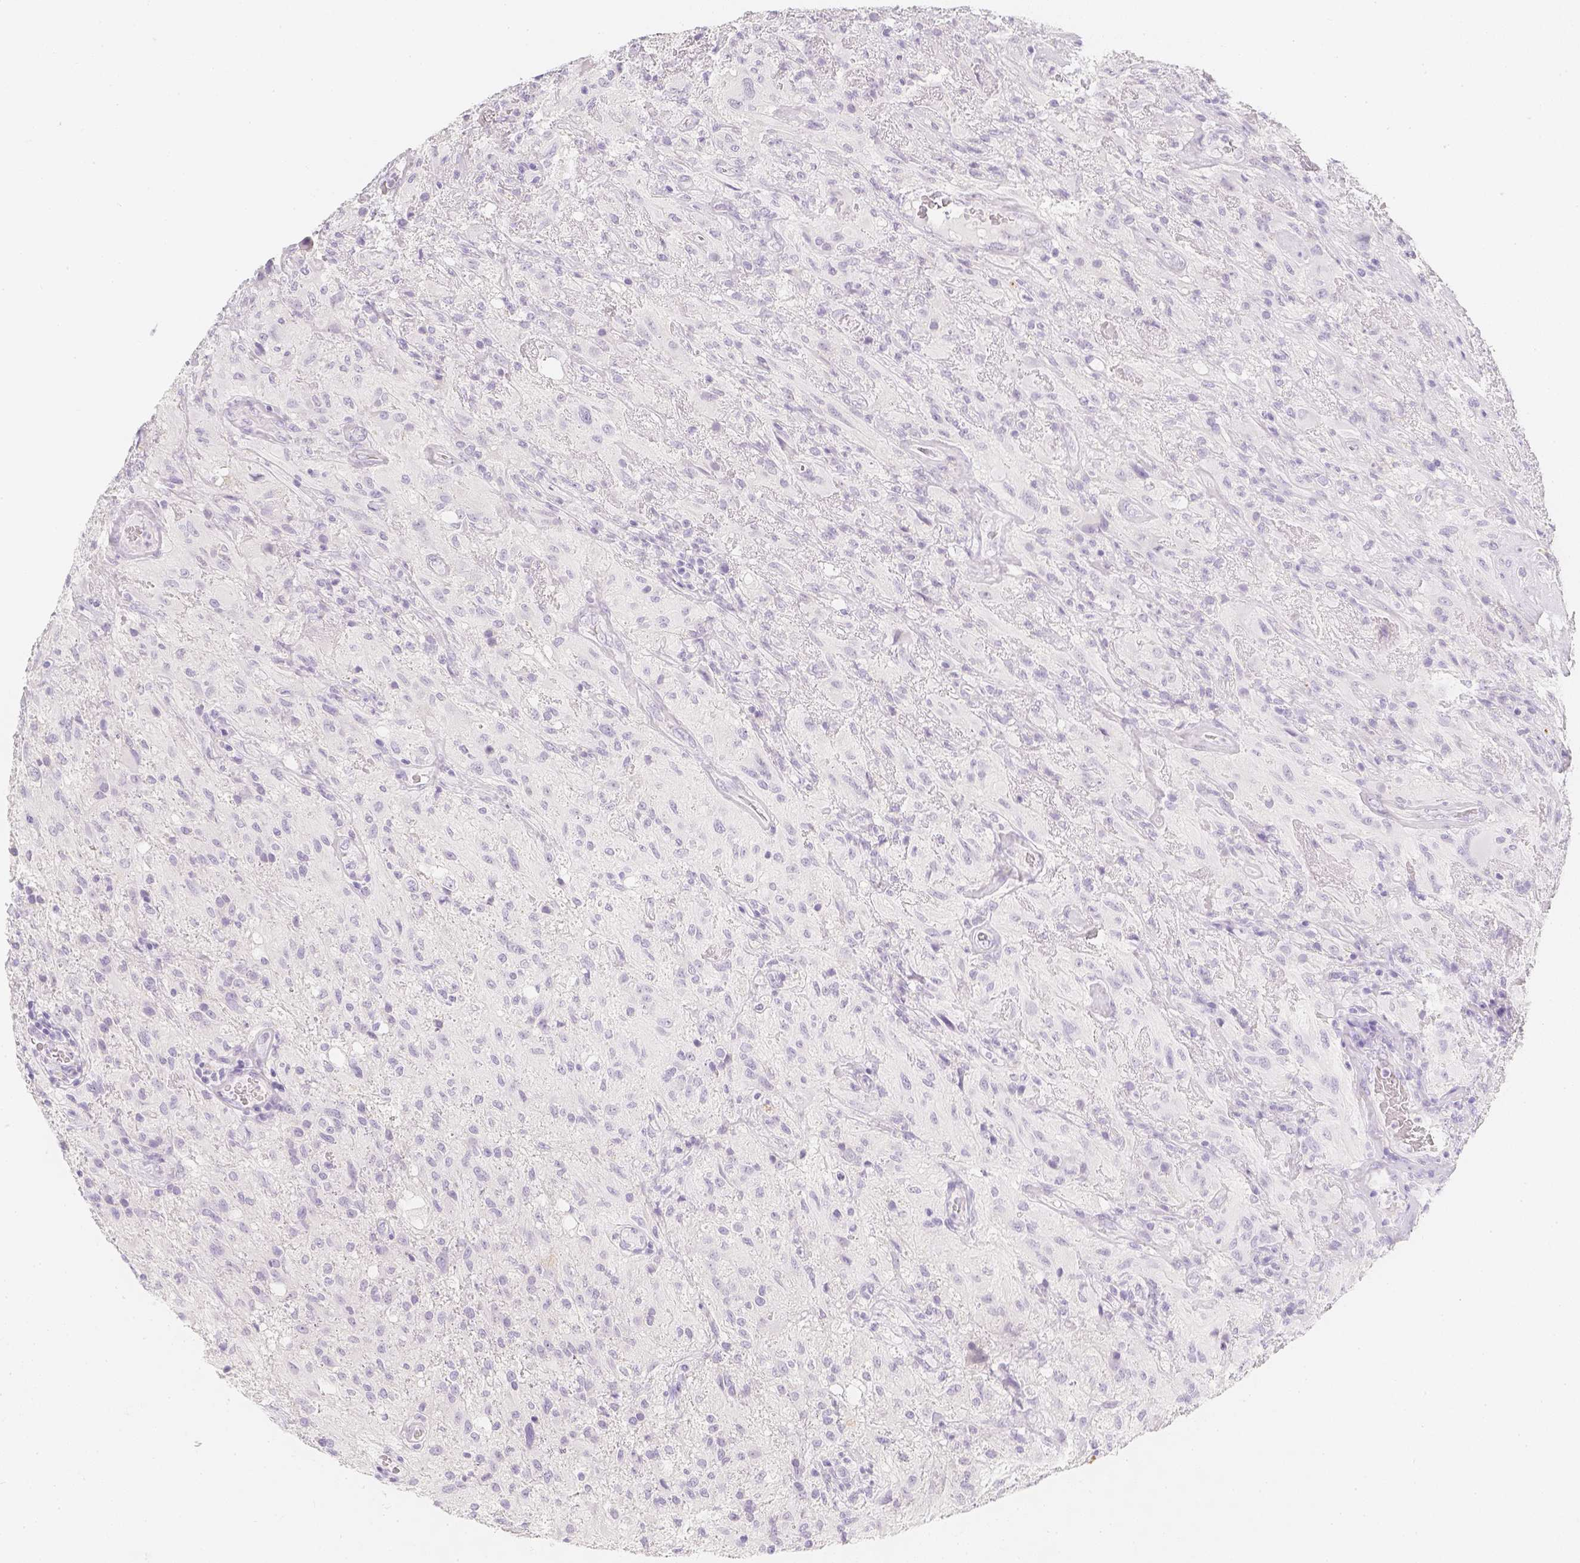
{"staining": {"intensity": "negative", "quantity": "none", "location": "none"}, "tissue": "glioma", "cell_type": "Tumor cells", "image_type": "cancer", "snomed": [{"axis": "morphology", "description": "Glioma, malignant, High grade"}, {"axis": "topography", "description": "Brain"}], "caption": "Human glioma stained for a protein using IHC reveals no positivity in tumor cells.", "gene": "SLC18A1", "patient": {"sex": "male", "age": 46}}